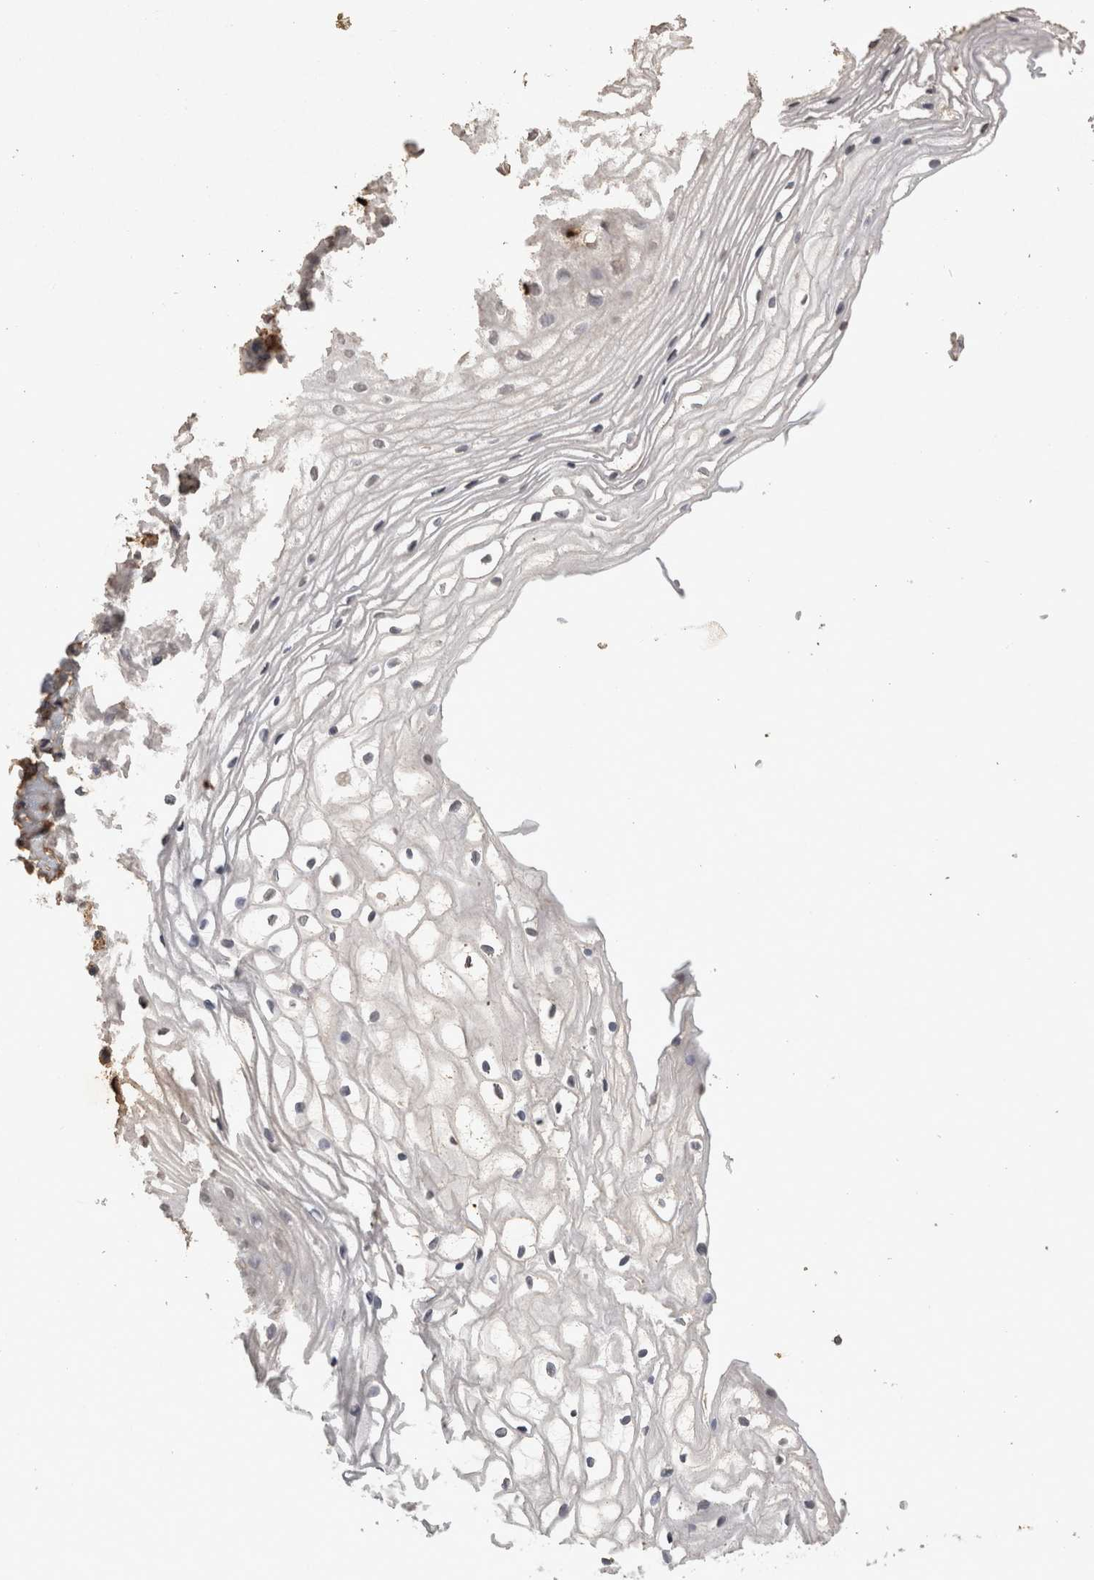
{"staining": {"intensity": "negative", "quantity": "none", "location": "none"}, "tissue": "vagina", "cell_type": "Squamous epithelial cells", "image_type": "normal", "snomed": [{"axis": "morphology", "description": "Normal tissue, NOS"}, {"axis": "topography", "description": "Vagina"}], "caption": "A histopathology image of vagina stained for a protein shows no brown staining in squamous epithelial cells. Brightfield microscopy of IHC stained with DAB (brown) and hematoxylin (blue), captured at high magnification.", "gene": "RECK", "patient": {"sex": "female", "age": 60}}